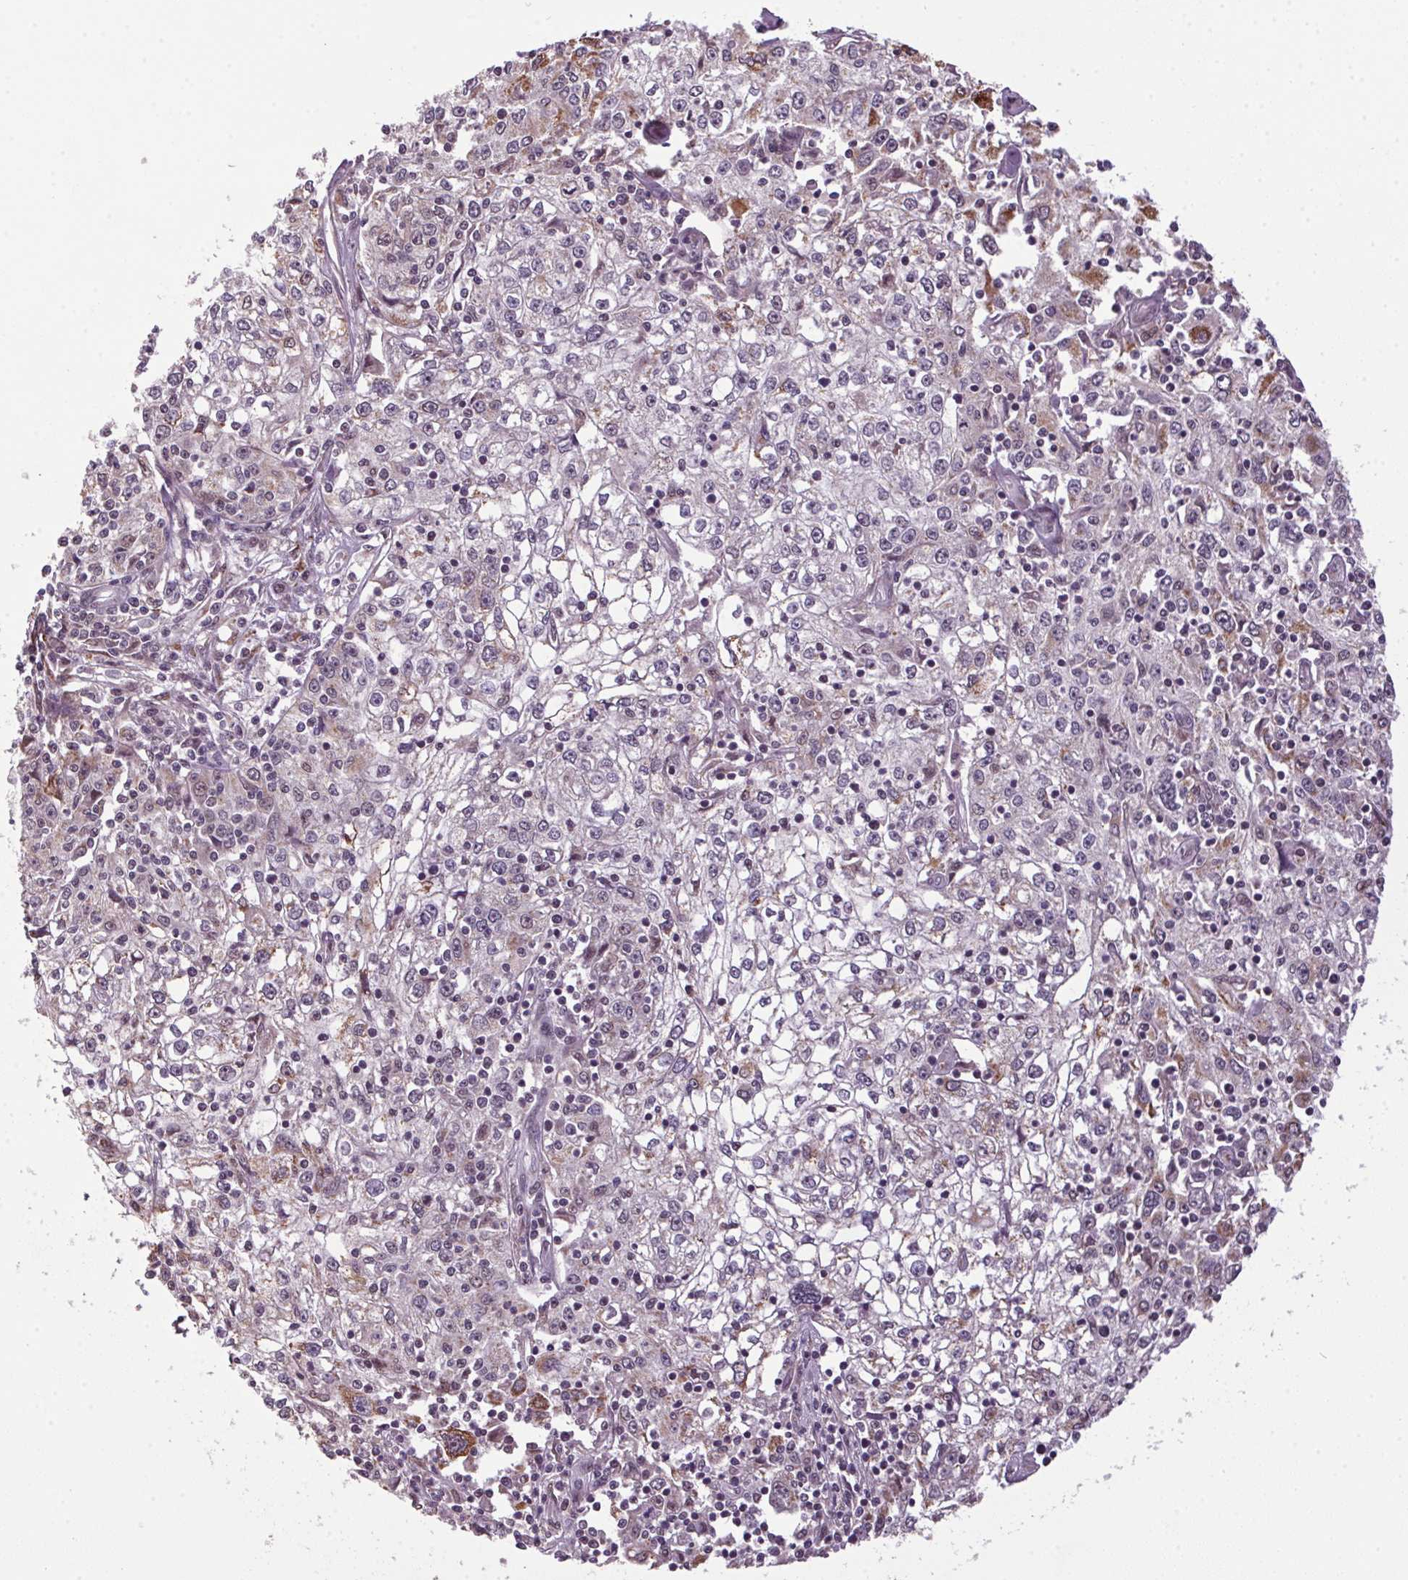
{"staining": {"intensity": "negative", "quantity": "none", "location": "none"}, "tissue": "cervical cancer", "cell_type": "Tumor cells", "image_type": "cancer", "snomed": [{"axis": "morphology", "description": "Squamous cell carcinoma, NOS"}, {"axis": "topography", "description": "Cervix"}], "caption": "A high-resolution image shows immunohistochemistry staining of cervical cancer, which displays no significant expression in tumor cells.", "gene": "AKR1E2", "patient": {"sex": "female", "age": 85}}